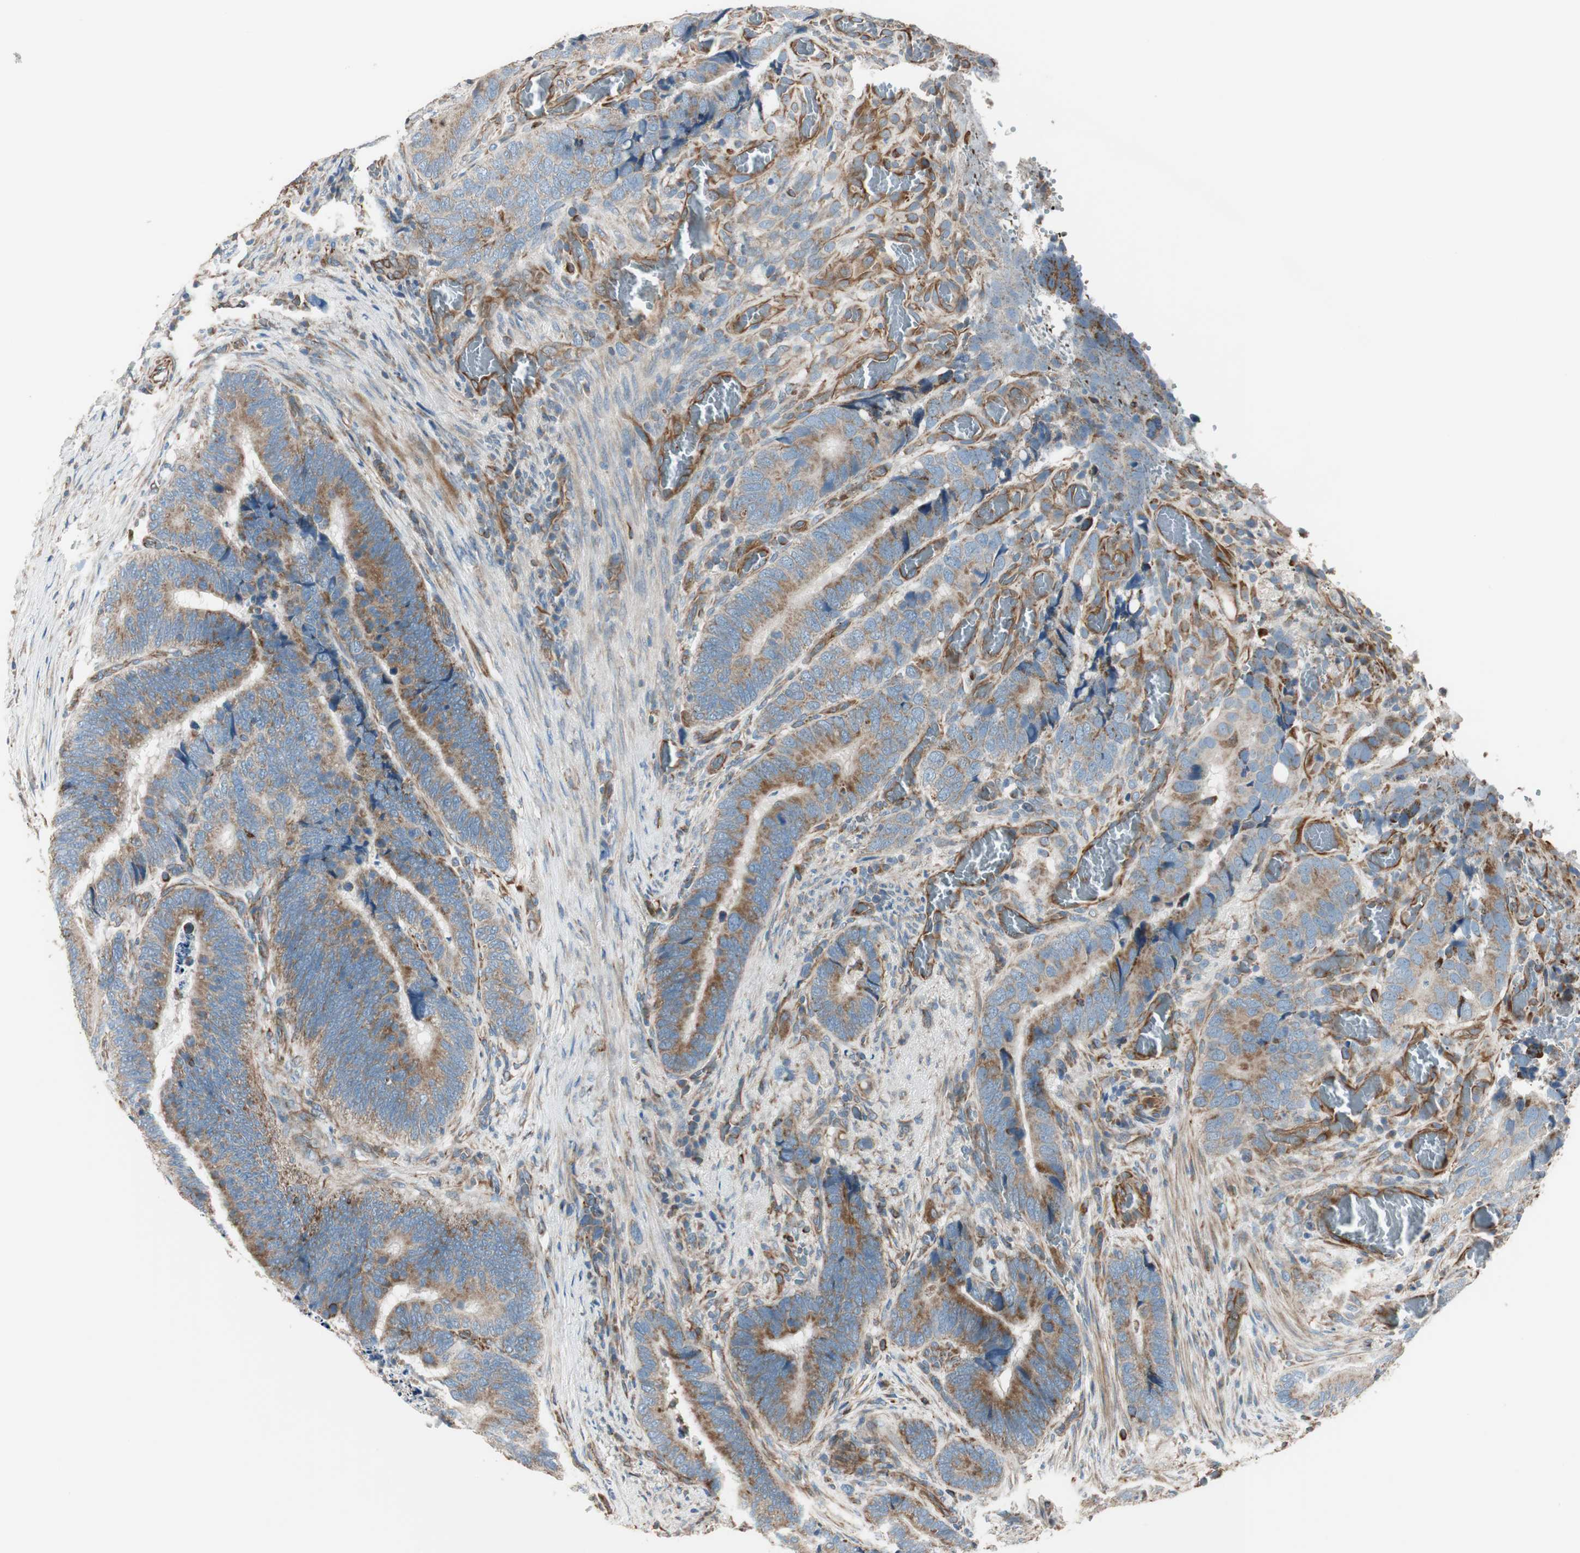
{"staining": {"intensity": "weak", "quantity": ">75%", "location": "cytoplasmic/membranous"}, "tissue": "colorectal cancer", "cell_type": "Tumor cells", "image_type": "cancer", "snomed": [{"axis": "morphology", "description": "Adenocarcinoma, NOS"}, {"axis": "topography", "description": "Colon"}], "caption": "Immunohistochemistry of human adenocarcinoma (colorectal) demonstrates low levels of weak cytoplasmic/membranous staining in about >75% of tumor cells.", "gene": "SRCIN1", "patient": {"sex": "male", "age": 72}}